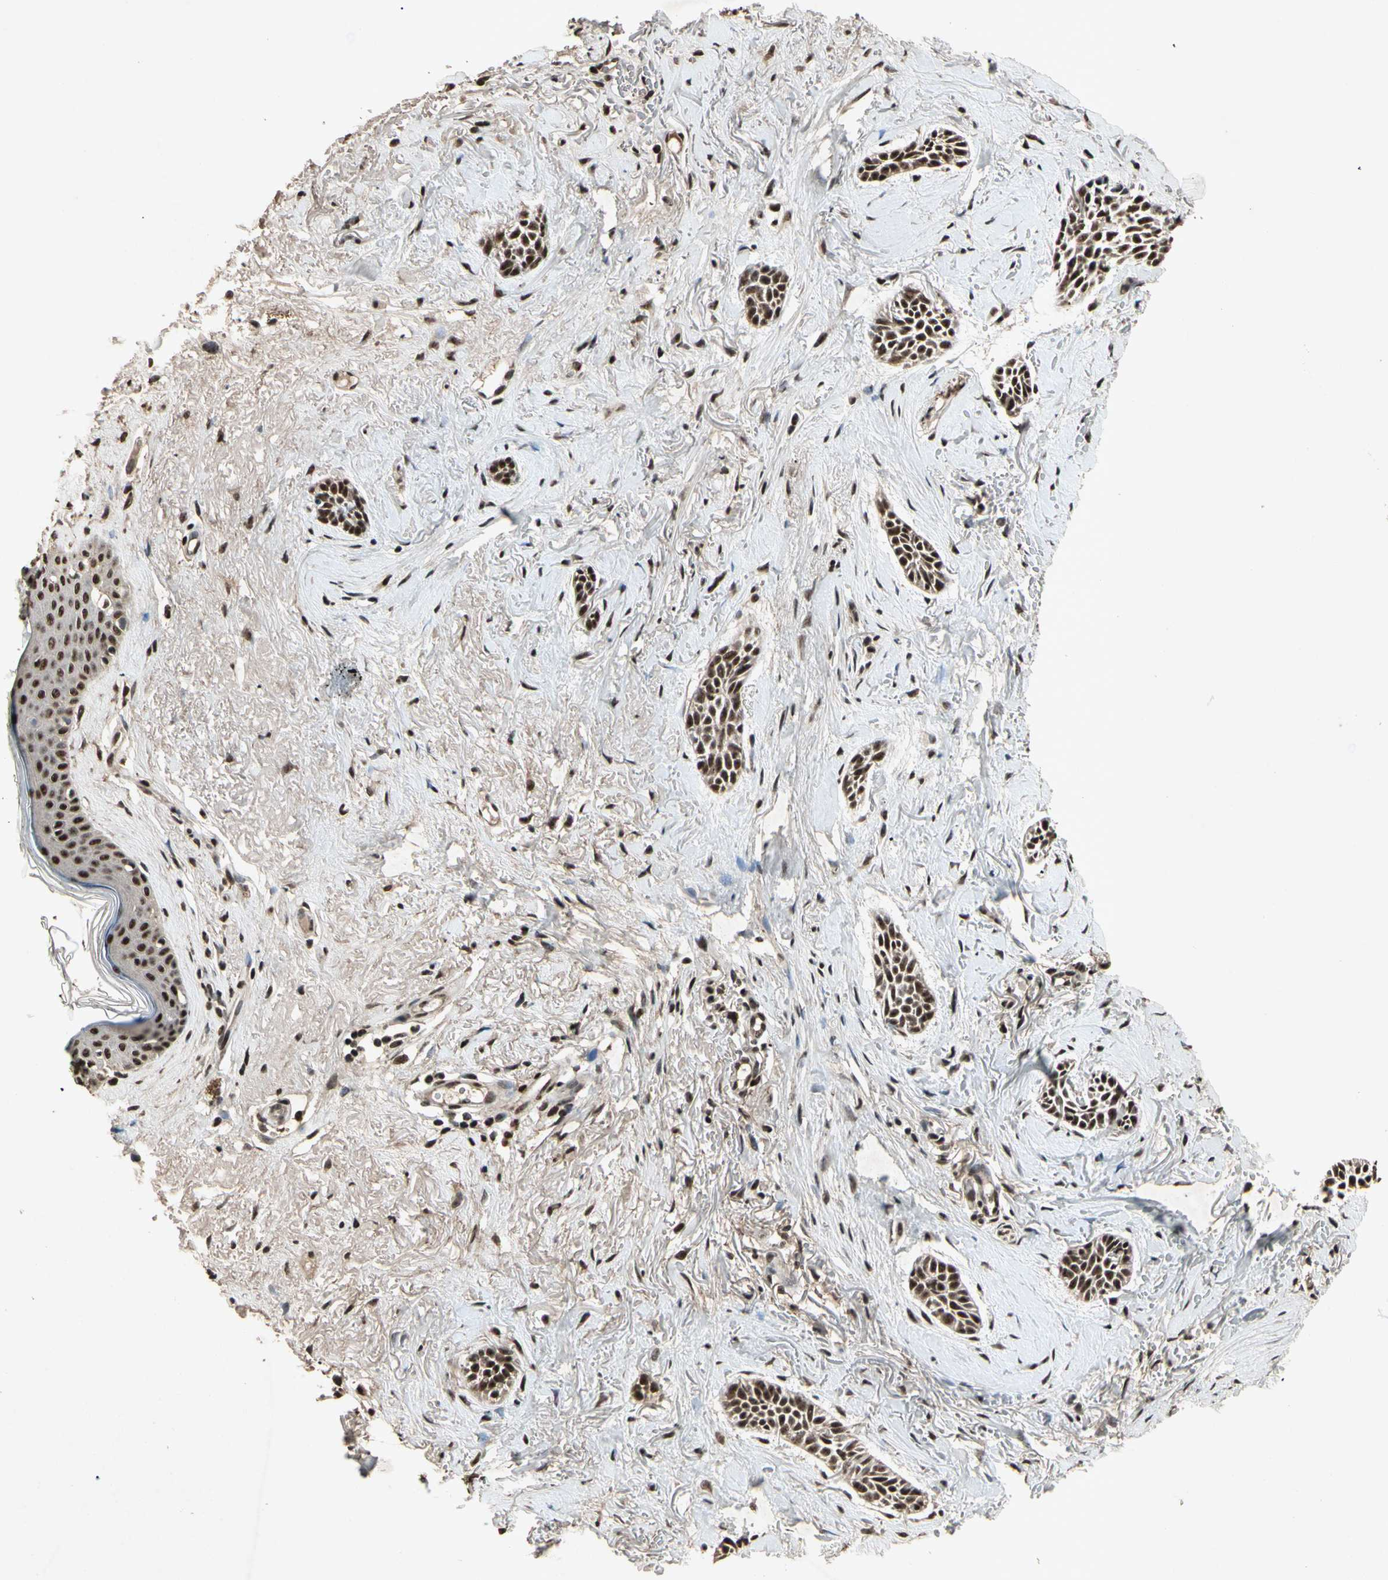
{"staining": {"intensity": "strong", "quantity": ">75%", "location": "nuclear"}, "tissue": "skin cancer", "cell_type": "Tumor cells", "image_type": "cancer", "snomed": [{"axis": "morphology", "description": "Normal tissue, NOS"}, {"axis": "morphology", "description": "Basal cell carcinoma"}, {"axis": "topography", "description": "Skin"}], "caption": "A histopathology image of skin cancer (basal cell carcinoma) stained for a protein displays strong nuclear brown staining in tumor cells.", "gene": "TBX2", "patient": {"sex": "female", "age": 84}}